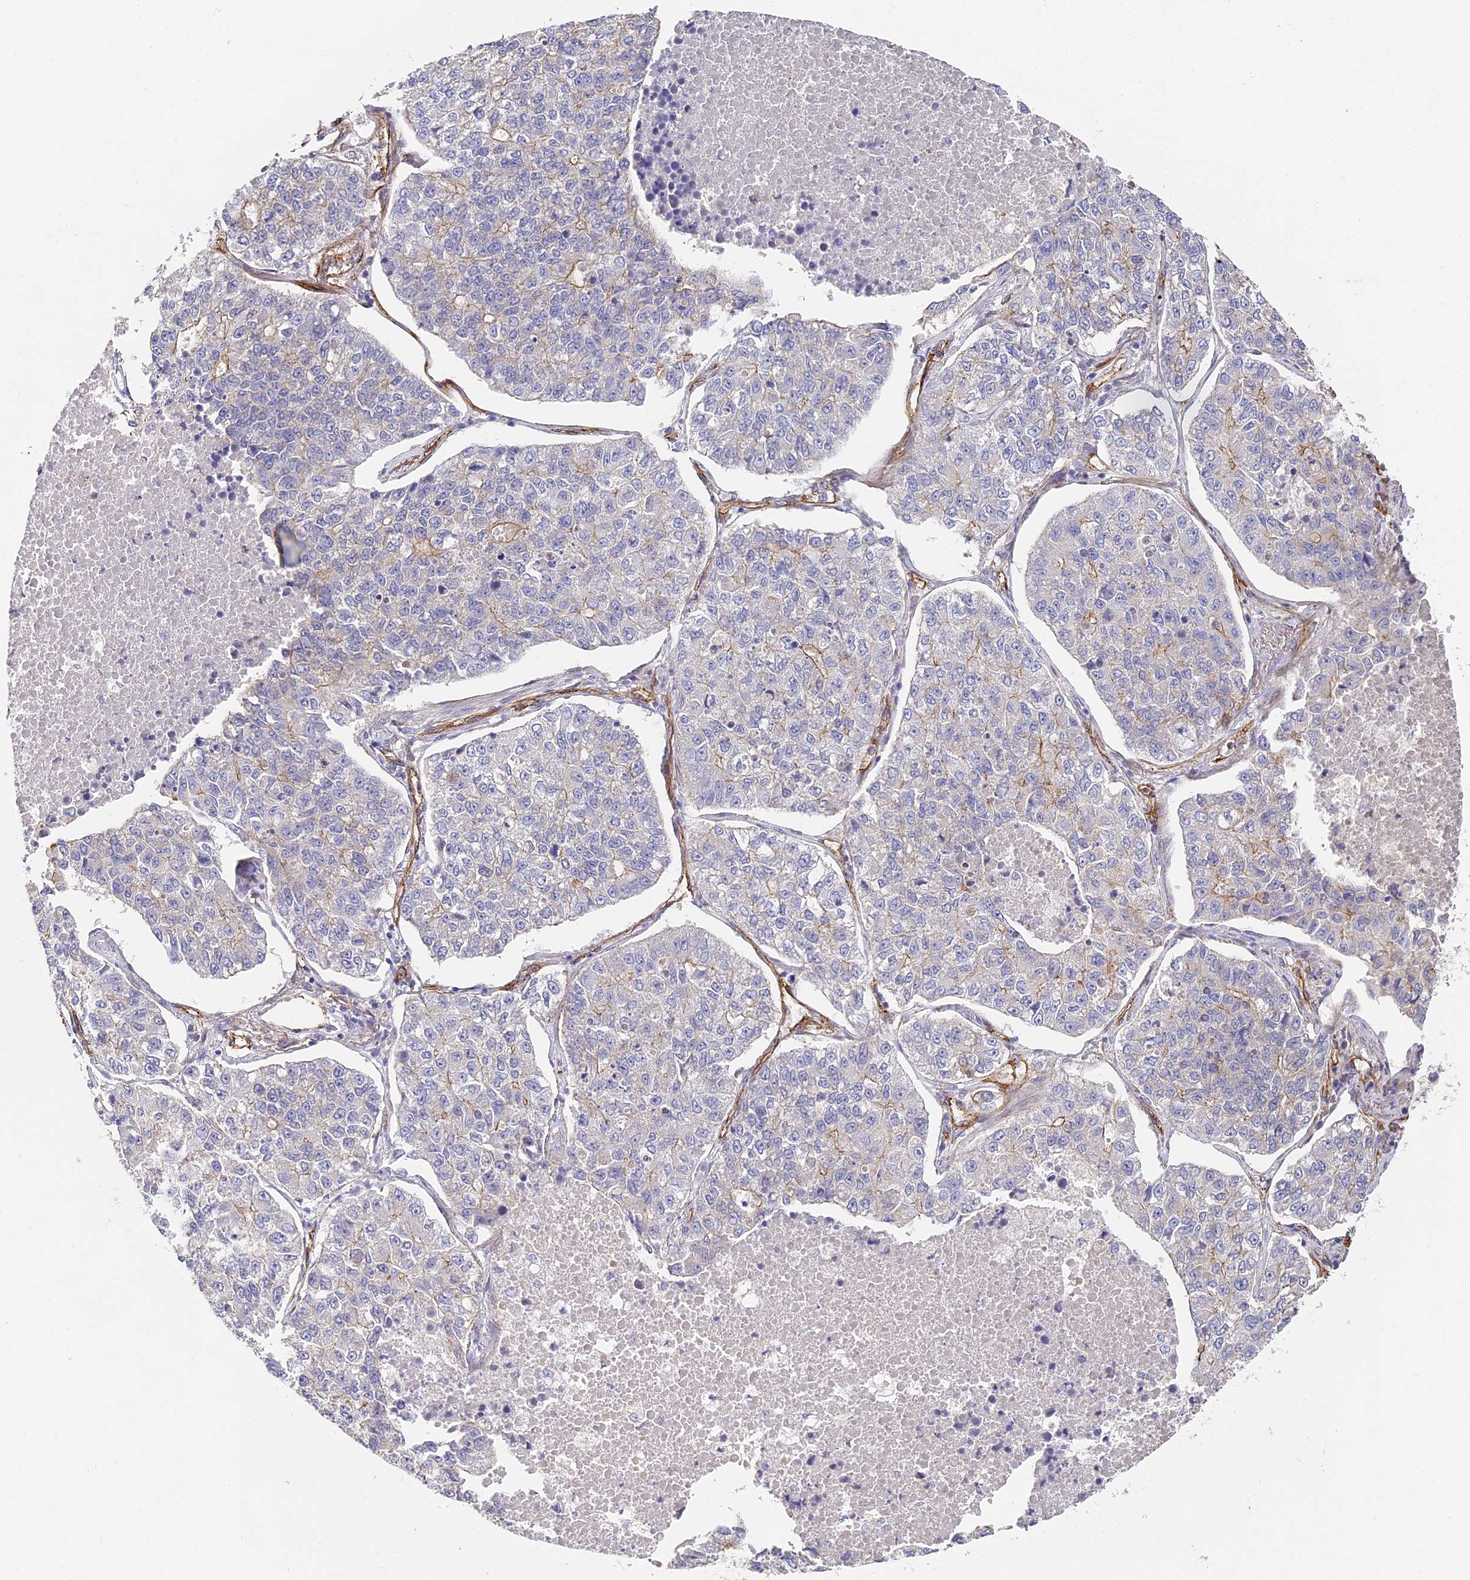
{"staining": {"intensity": "negative", "quantity": "none", "location": "none"}, "tissue": "lung cancer", "cell_type": "Tumor cells", "image_type": "cancer", "snomed": [{"axis": "morphology", "description": "Adenocarcinoma, NOS"}, {"axis": "topography", "description": "Lung"}], "caption": "Tumor cells are negative for brown protein staining in lung cancer.", "gene": "CCDC30", "patient": {"sex": "male", "age": 49}}